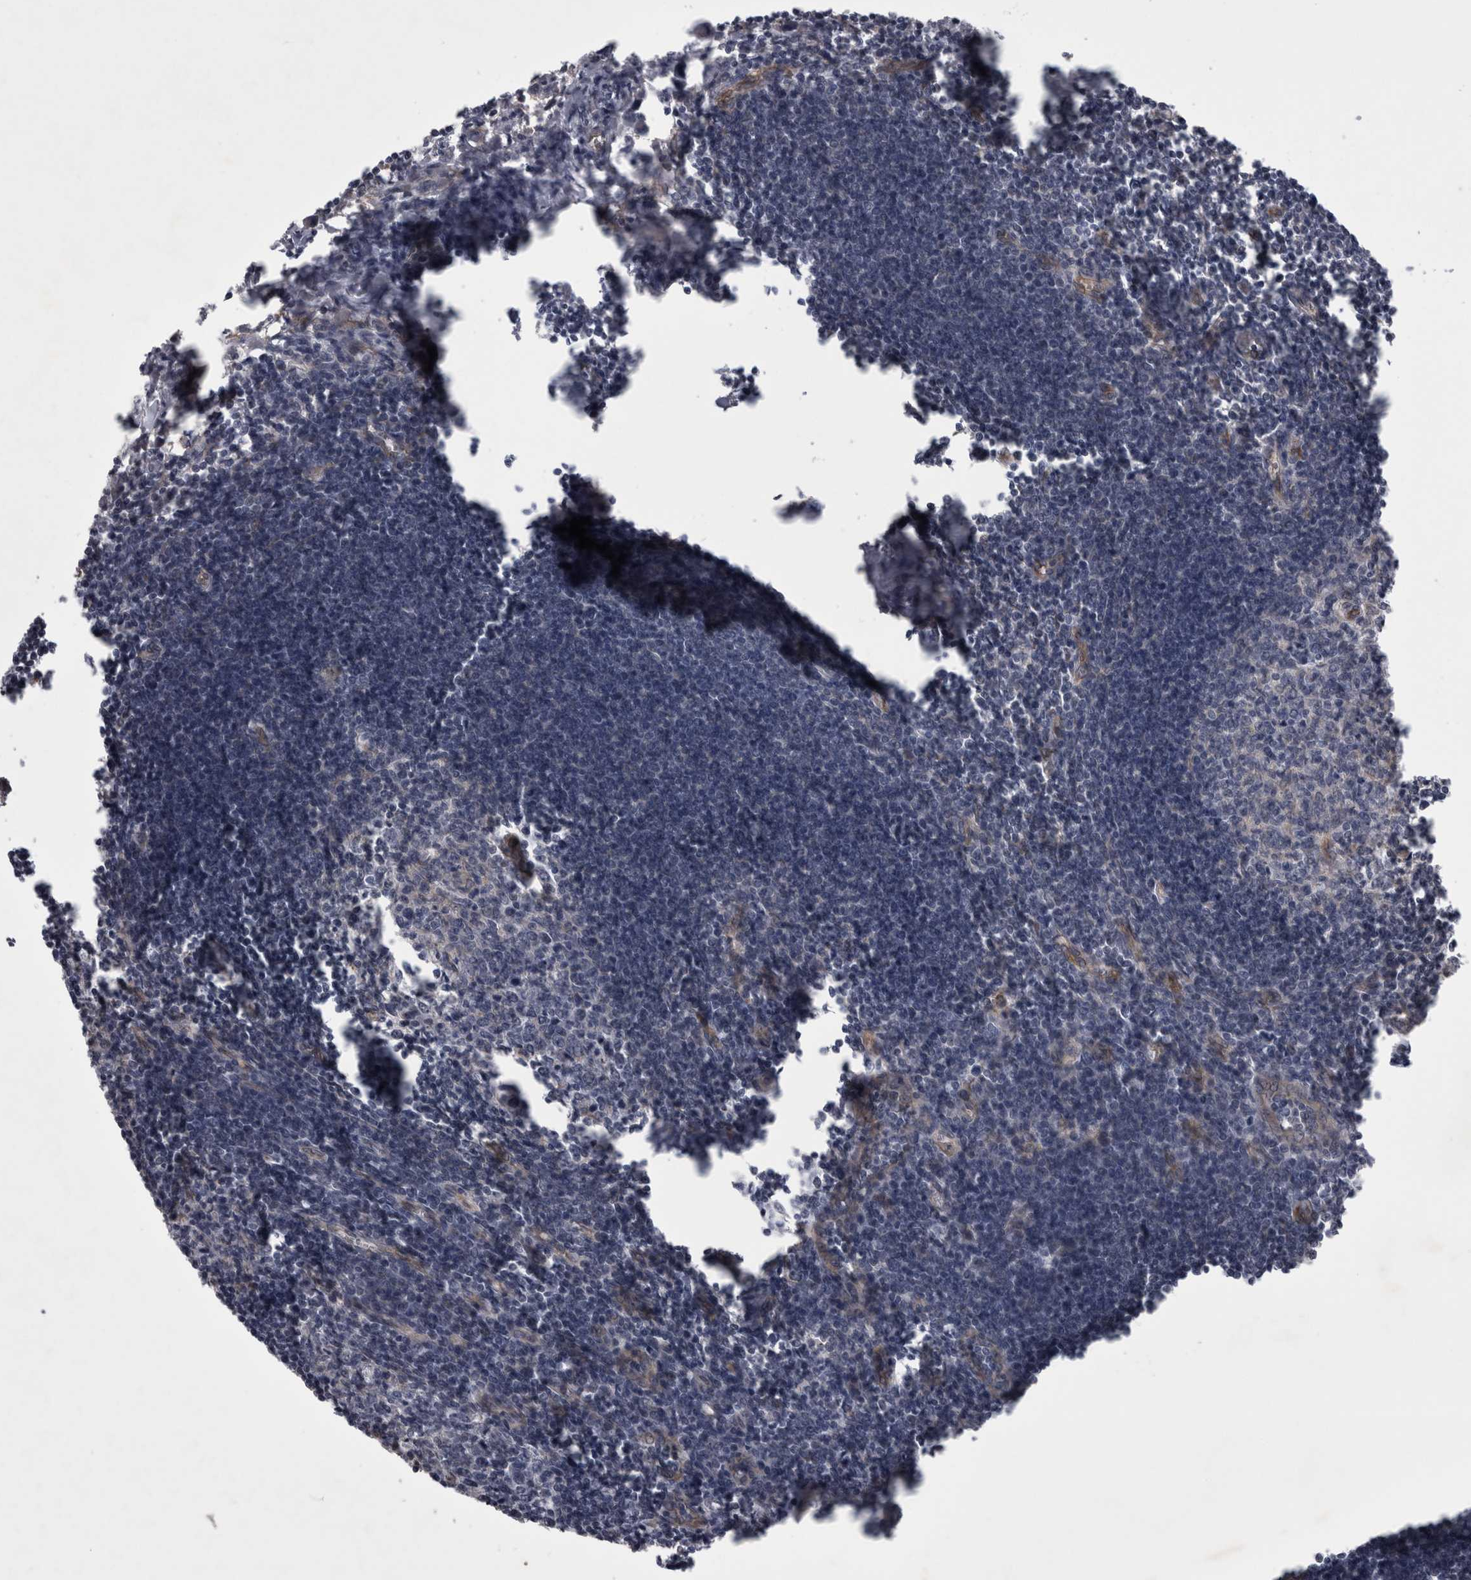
{"staining": {"intensity": "moderate", "quantity": "<25%", "location": "cytoplasmic/membranous"}, "tissue": "lymph node", "cell_type": "Germinal center cells", "image_type": "normal", "snomed": [{"axis": "morphology", "description": "Normal tissue, NOS"}, {"axis": "morphology", "description": "Malignant melanoma, Metastatic site"}, {"axis": "topography", "description": "Lymph node"}], "caption": "Protein analysis of benign lymph node exhibits moderate cytoplasmic/membranous expression in approximately <25% of germinal center cells. The staining was performed using DAB to visualize the protein expression in brown, while the nuclei were stained in blue with hematoxylin (Magnification: 20x).", "gene": "PARP11", "patient": {"sex": "male", "age": 41}}